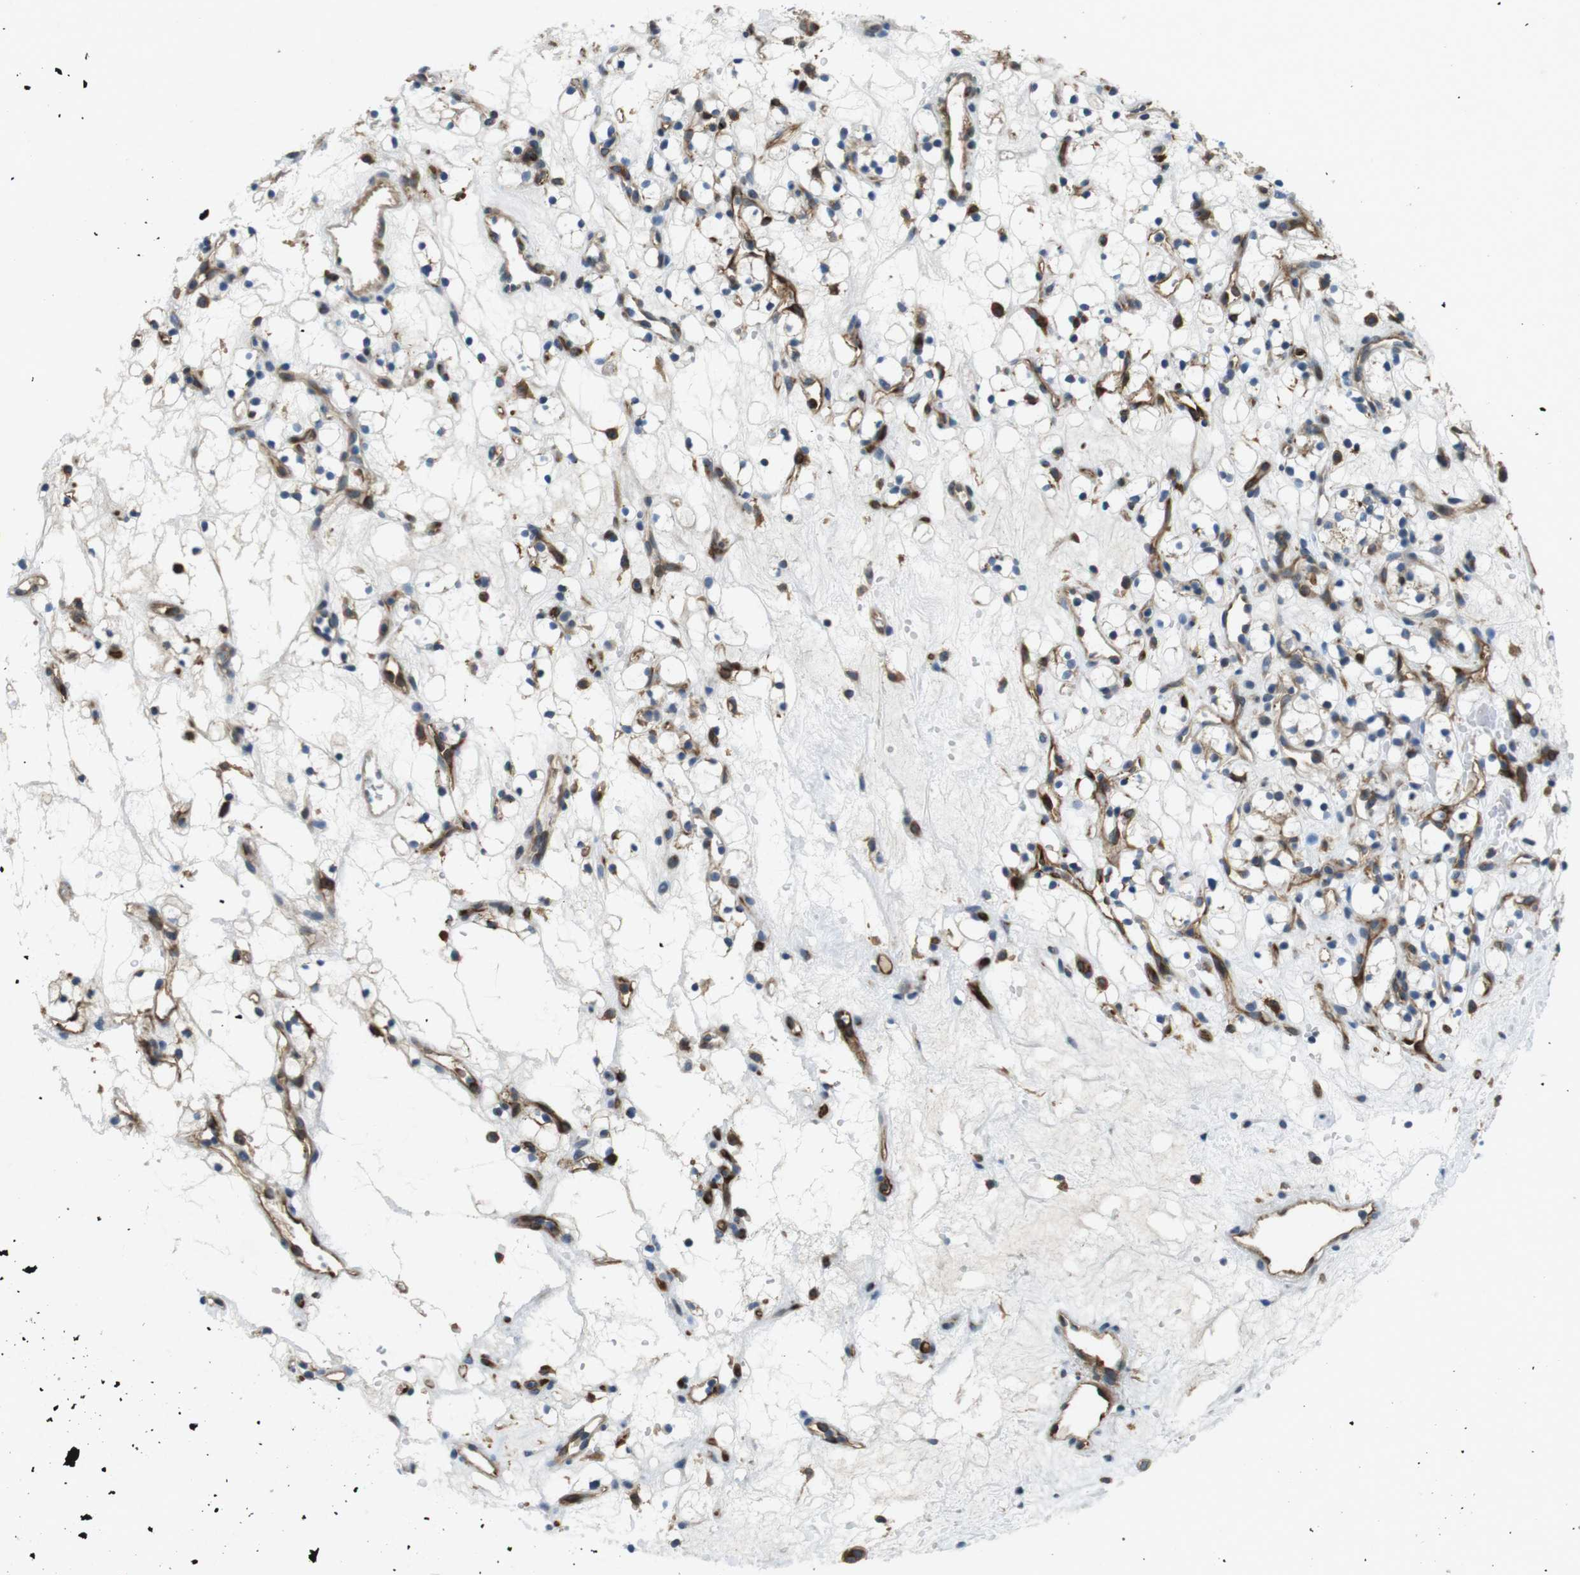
{"staining": {"intensity": "moderate", "quantity": "<25%", "location": "cytoplasmic/membranous"}, "tissue": "renal cancer", "cell_type": "Tumor cells", "image_type": "cancer", "snomed": [{"axis": "morphology", "description": "Adenocarcinoma, NOS"}, {"axis": "topography", "description": "Kidney"}], "caption": "A brown stain highlights moderate cytoplasmic/membranous expression of a protein in human renal cancer (adenocarcinoma) tumor cells.", "gene": "PALD1", "patient": {"sex": "female", "age": 60}}